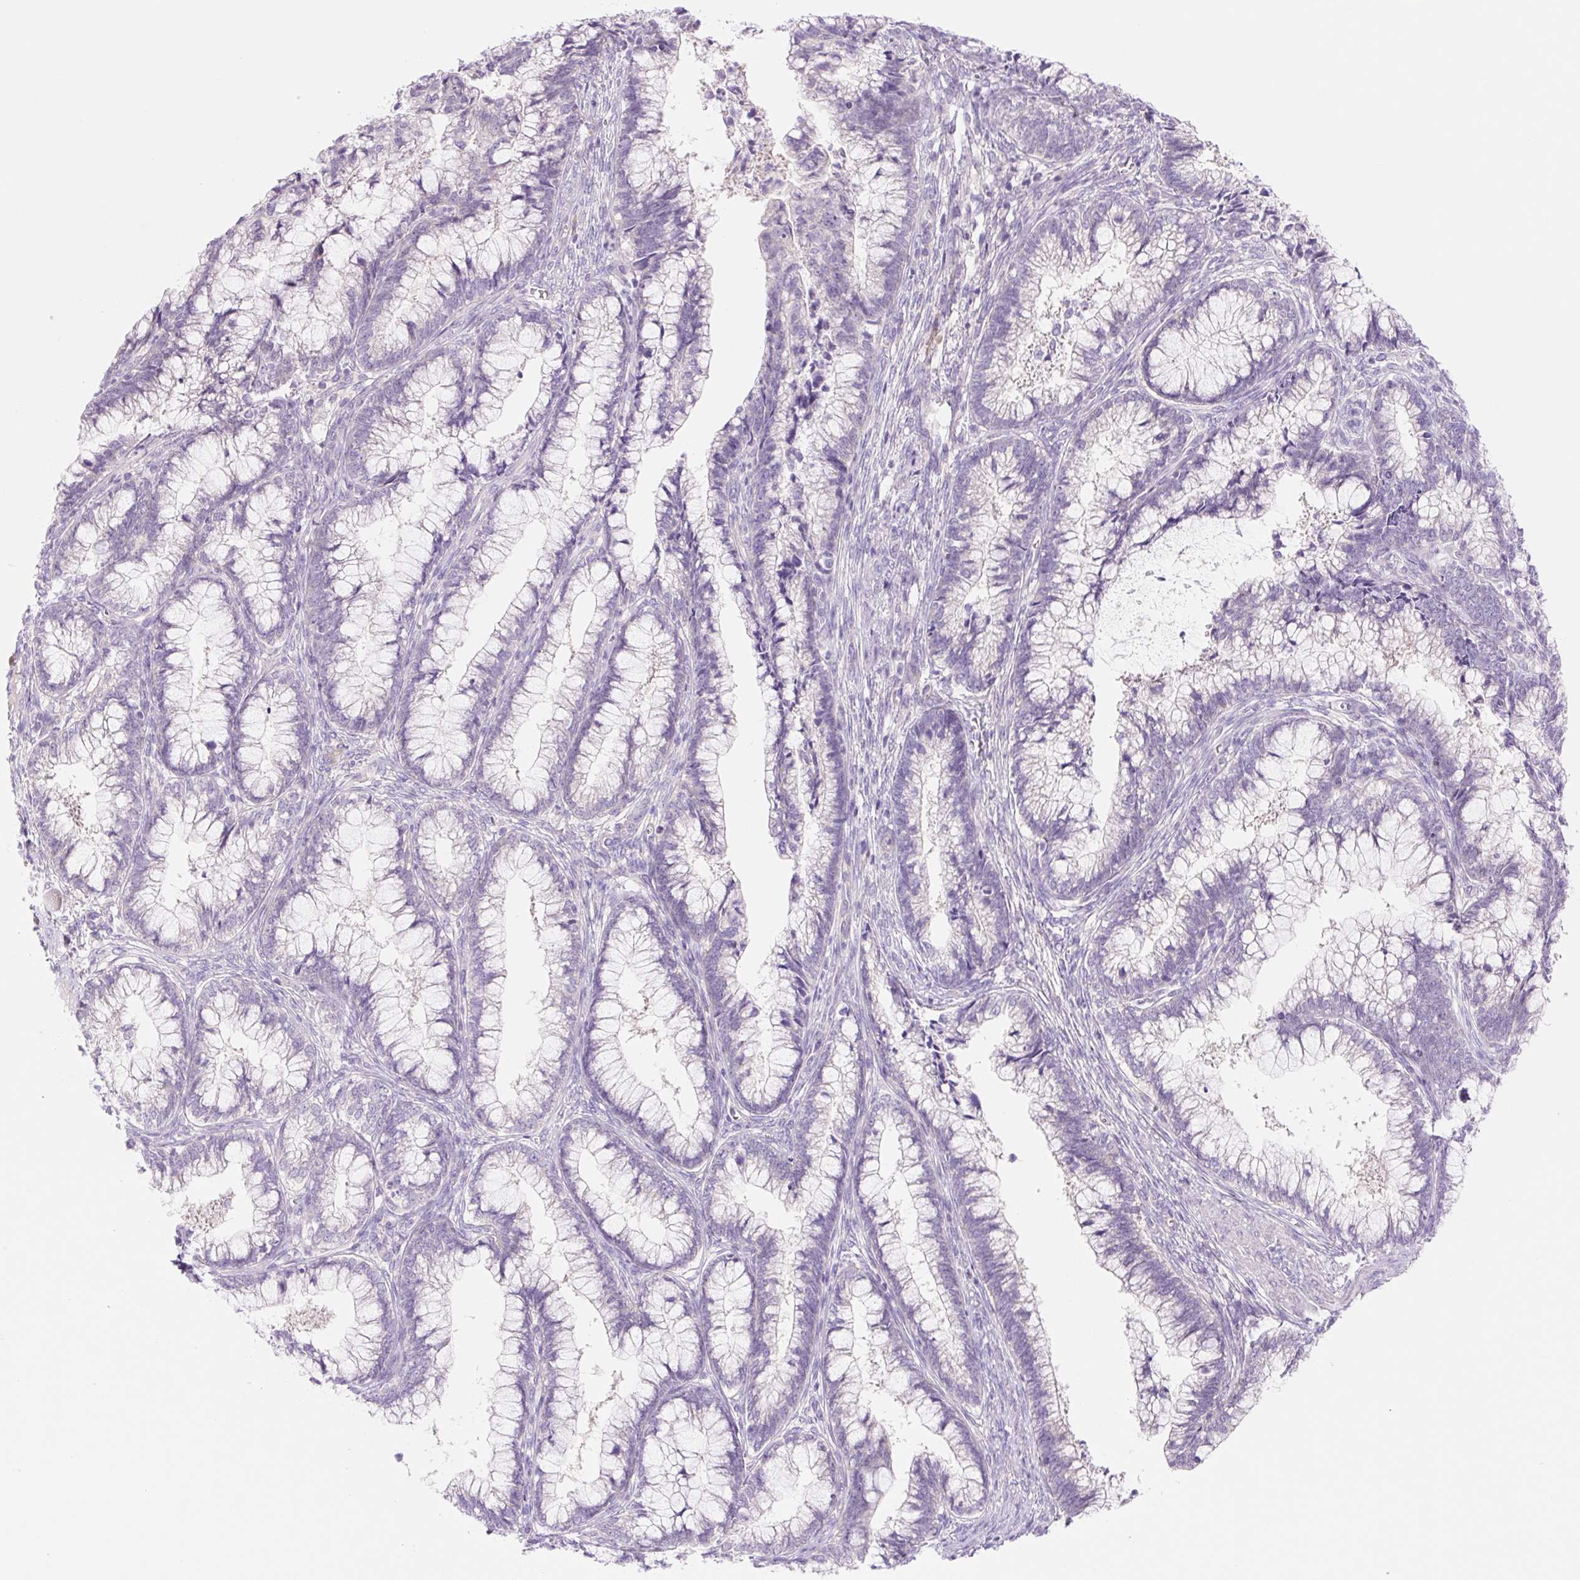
{"staining": {"intensity": "negative", "quantity": "none", "location": "none"}, "tissue": "cervical cancer", "cell_type": "Tumor cells", "image_type": "cancer", "snomed": [{"axis": "morphology", "description": "Adenocarcinoma, NOS"}, {"axis": "topography", "description": "Cervix"}], "caption": "IHC of adenocarcinoma (cervical) demonstrates no staining in tumor cells.", "gene": "CELF6", "patient": {"sex": "female", "age": 44}}